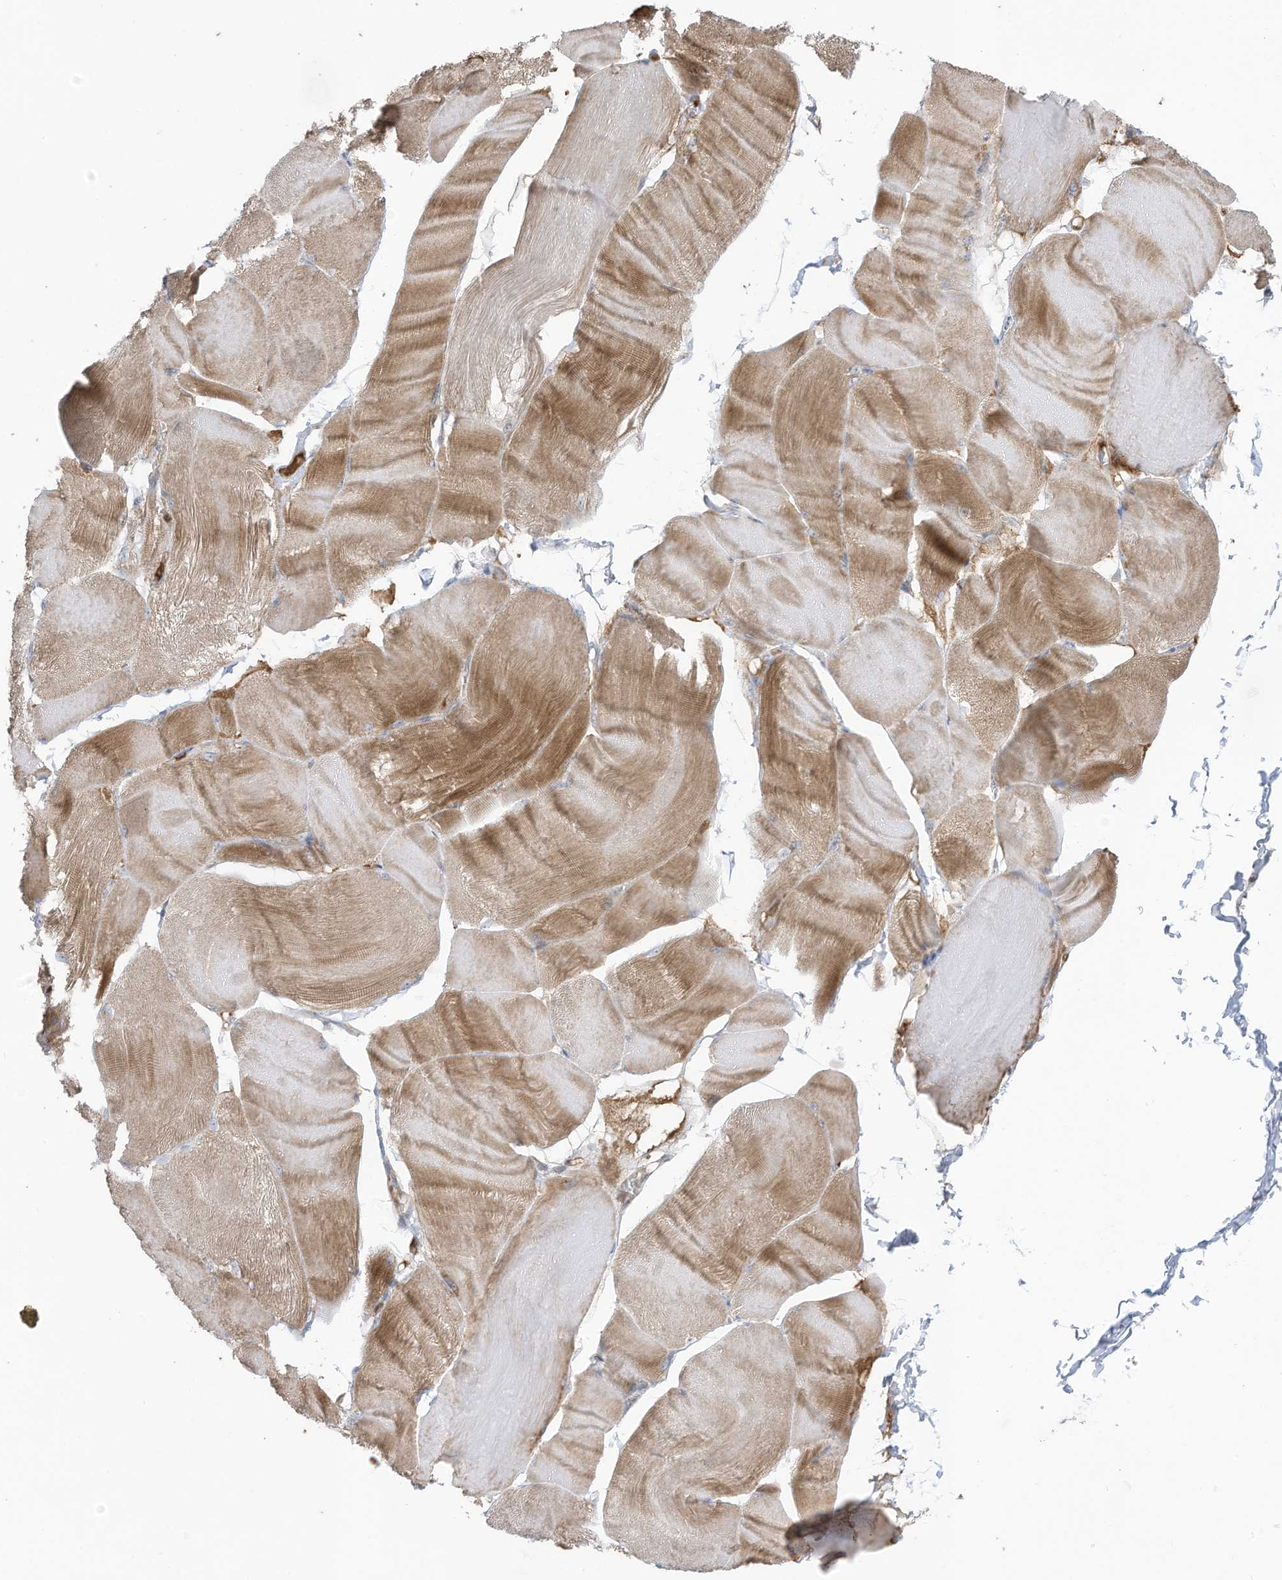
{"staining": {"intensity": "moderate", "quantity": "25%-75%", "location": "cytoplasmic/membranous"}, "tissue": "skeletal muscle", "cell_type": "Myocytes", "image_type": "normal", "snomed": [{"axis": "morphology", "description": "Normal tissue, NOS"}, {"axis": "morphology", "description": "Basal cell carcinoma"}, {"axis": "topography", "description": "Skeletal muscle"}], "caption": "IHC photomicrograph of unremarkable skeletal muscle: human skeletal muscle stained using immunohistochemistry demonstrates medium levels of moderate protein expression localized specifically in the cytoplasmic/membranous of myocytes, appearing as a cytoplasmic/membranous brown color.", "gene": "CGAS", "patient": {"sex": "female", "age": 64}}